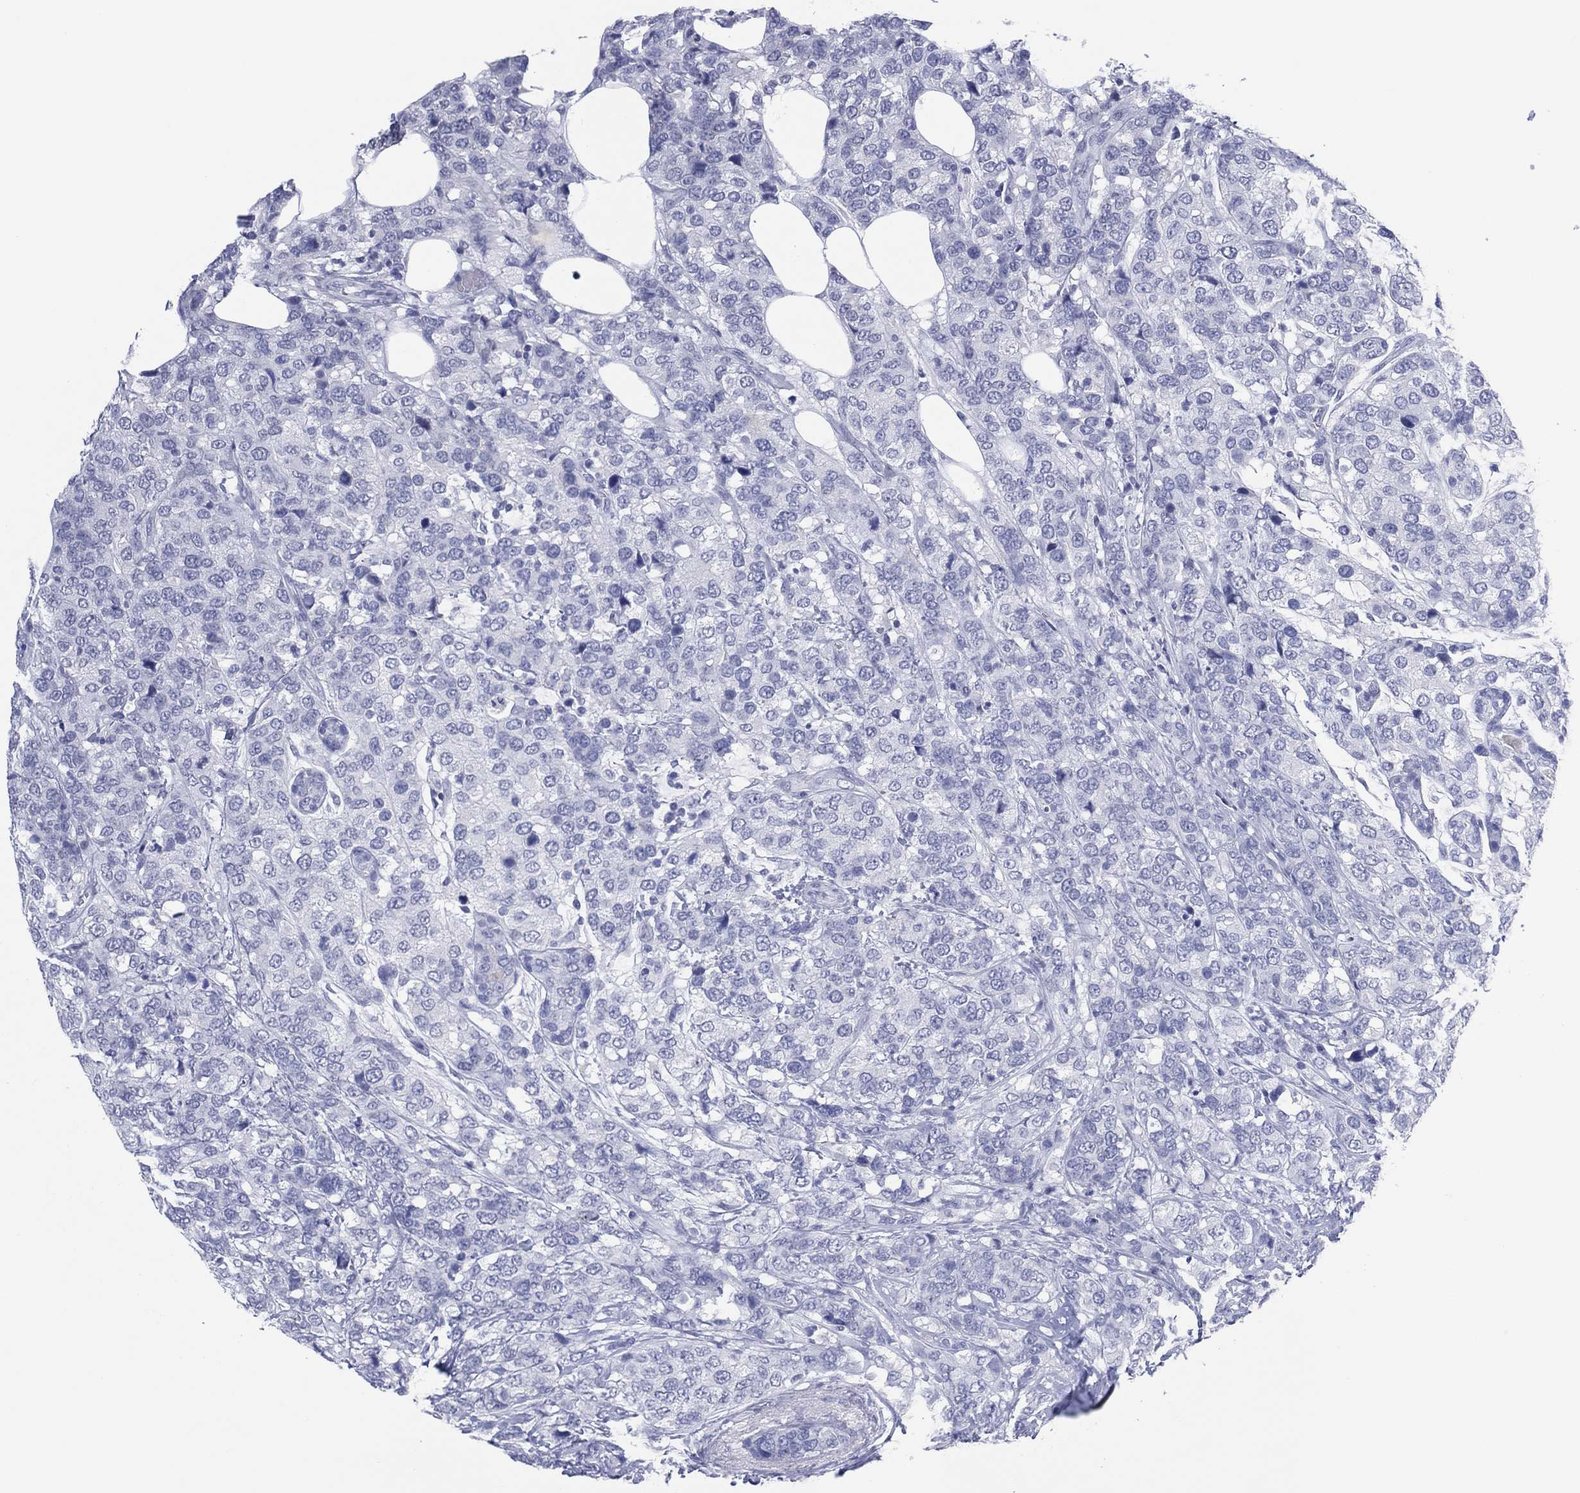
{"staining": {"intensity": "negative", "quantity": "none", "location": "none"}, "tissue": "breast cancer", "cell_type": "Tumor cells", "image_type": "cancer", "snomed": [{"axis": "morphology", "description": "Lobular carcinoma"}, {"axis": "topography", "description": "Breast"}], "caption": "A high-resolution photomicrograph shows IHC staining of breast lobular carcinoma, which demonstrates no significant positivity in tumor cells. (DAB immunohistochemistry (IHC) with hematoxylin counter stain).", "gene": "UTF1", "patient": {"sex": "female", "age": 59}}